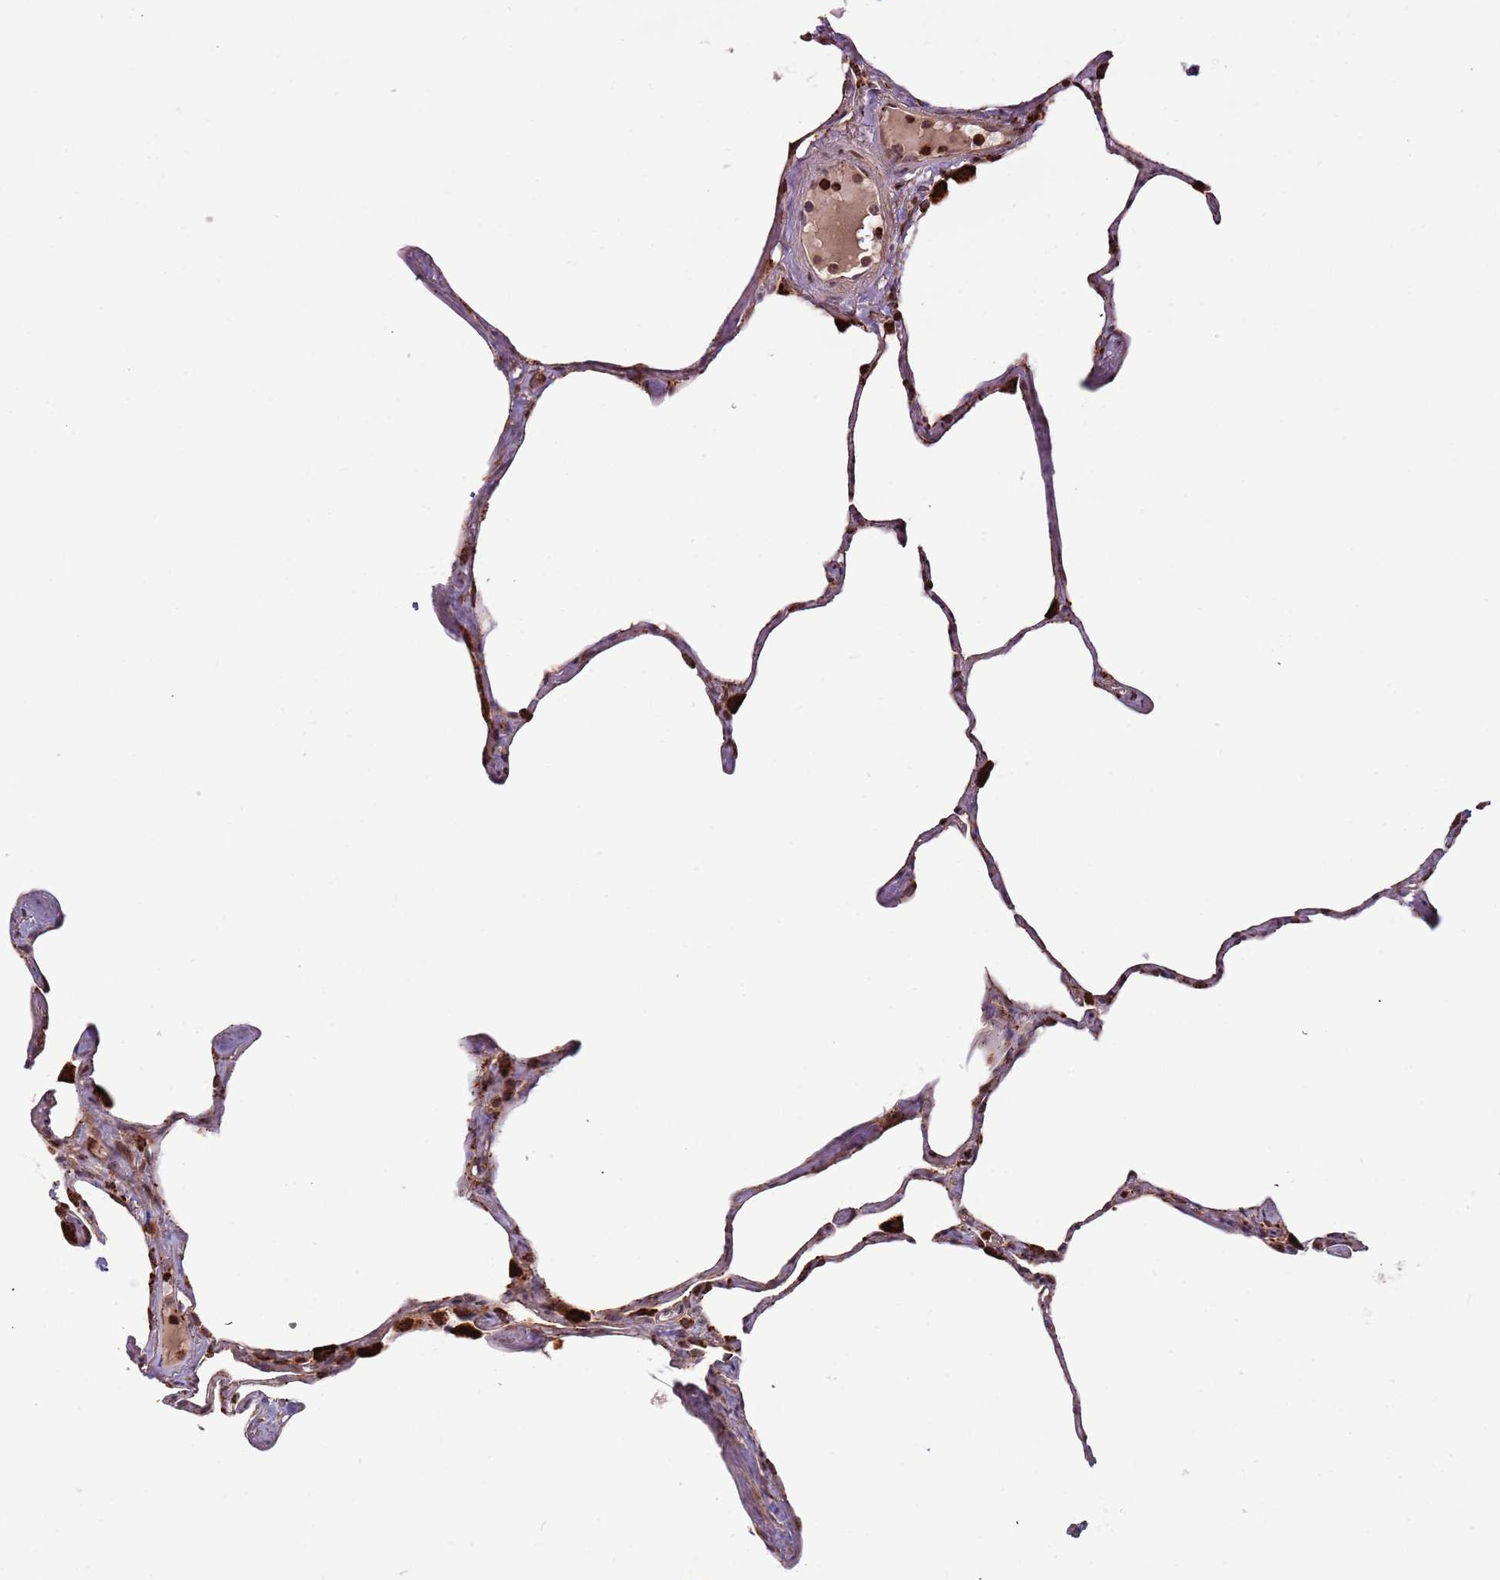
{"staining": {"intensity": "moderate", "quantity": "<25%", "location": "cytoplasmic/membranous"}, "tissue": "lung", "cell_type": "Alveolar cells", "image_type": "normal", "snomed": [{"axis": "morphology", "description": "Normal tissue, NOS"}, {"axis": "topography", "description": "Lung"}], "caption": "DAB immunohistochemical staining of unremarkable lung demonstrates moderate cytoplasmic/membranous protein expression in about <25% of alveolar cells.", "gene": "ULK3", "patient": {"sex": "male", "age": 65}}